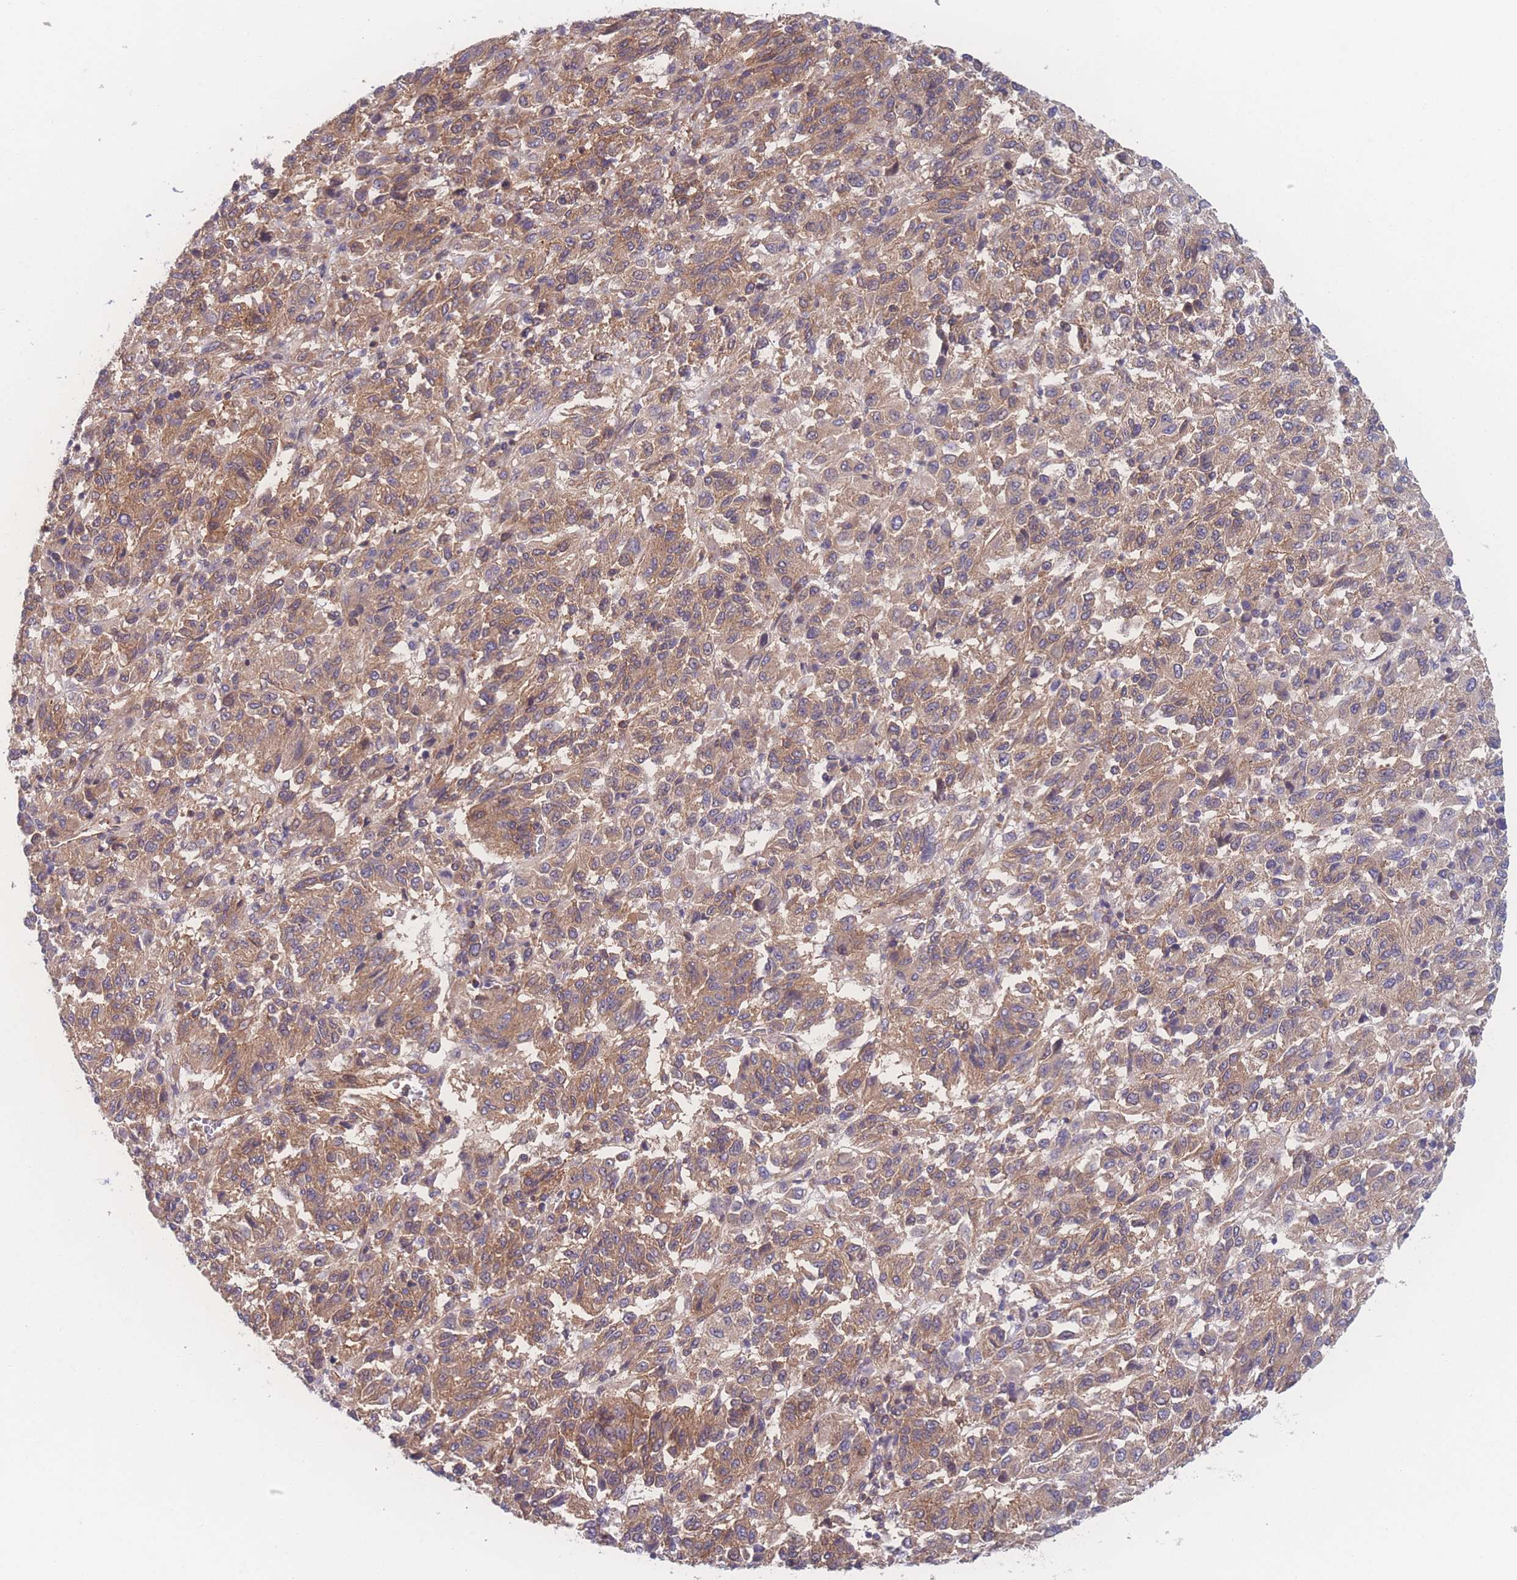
{"staining": {"intensity": "moderate", "quantity": ">75%", "location": "cytoplasmic/membranous"}, "tissue": "melanoma", "cell_type": "Tumor cells", "image_type": "cancer", "snomed": [{"axis": "morphology", "description": "Malignant melanoma, Metastatic site"}, {"axis": "topography", "description": "Lung"}], "caption": "Immunohistochemical staining of malignant melanoma (metastatic site) displays moderate cytoplasmic/membranous protein expression in approximately >75% of tumor cells.", "gene": "CFAP97", "patient": {"sex": "male", "age": 64}}